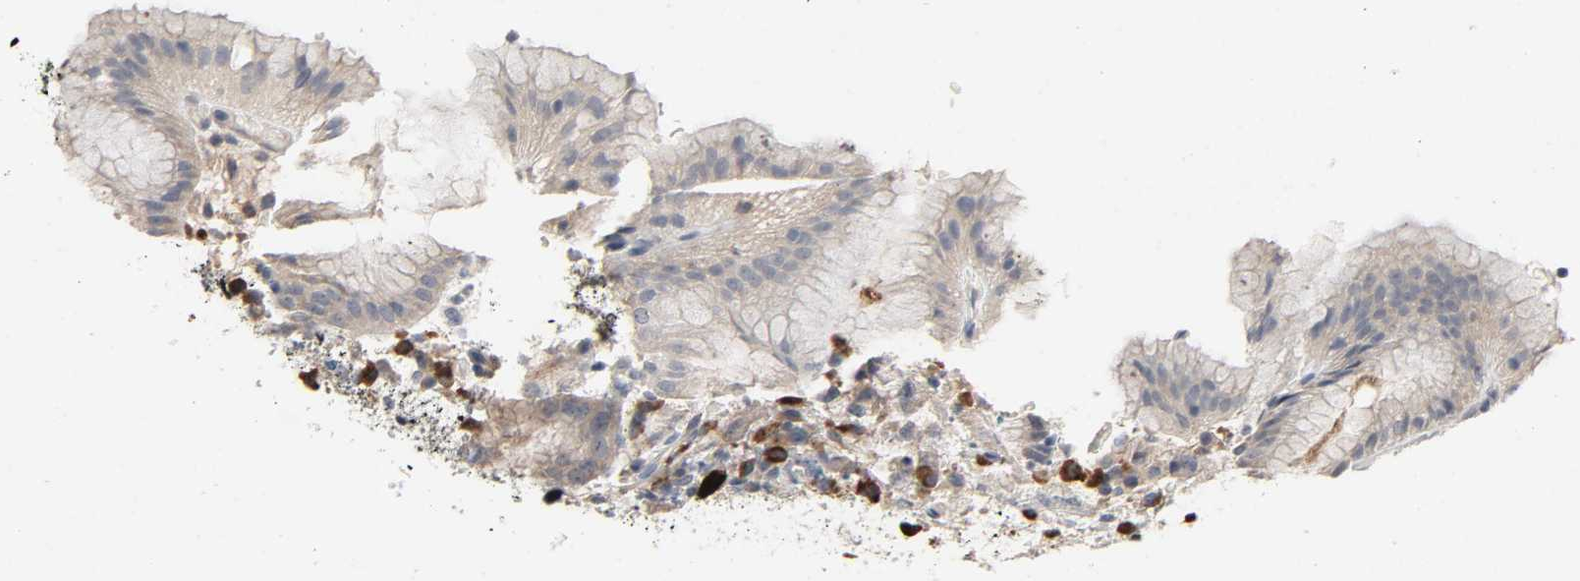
{"staining": {"intensity": "weak", "quantity": "25%-75%", "location": "cytoplasmic/membranous"}, "tissue": "stomach", "cell_type": "Glandular cells", "image_type": "normal", "snomed": [{"axis": "morphology", "description": "Normal tissue, NOS"}, {"axis": "topography", "description": "Stomach"}, {"axis": "topography", "description": "Stomach, lower"}], "caption": "The photomicrograph exhibits a brown stain indicating the presence of a protein in the cytoplasmic/membranous of glandular cells in stomach. (Brightfield microscopy of DAB IHC at high magnification).", "gene": "CD4", "patient": {"sex": "female", "age": 75}}